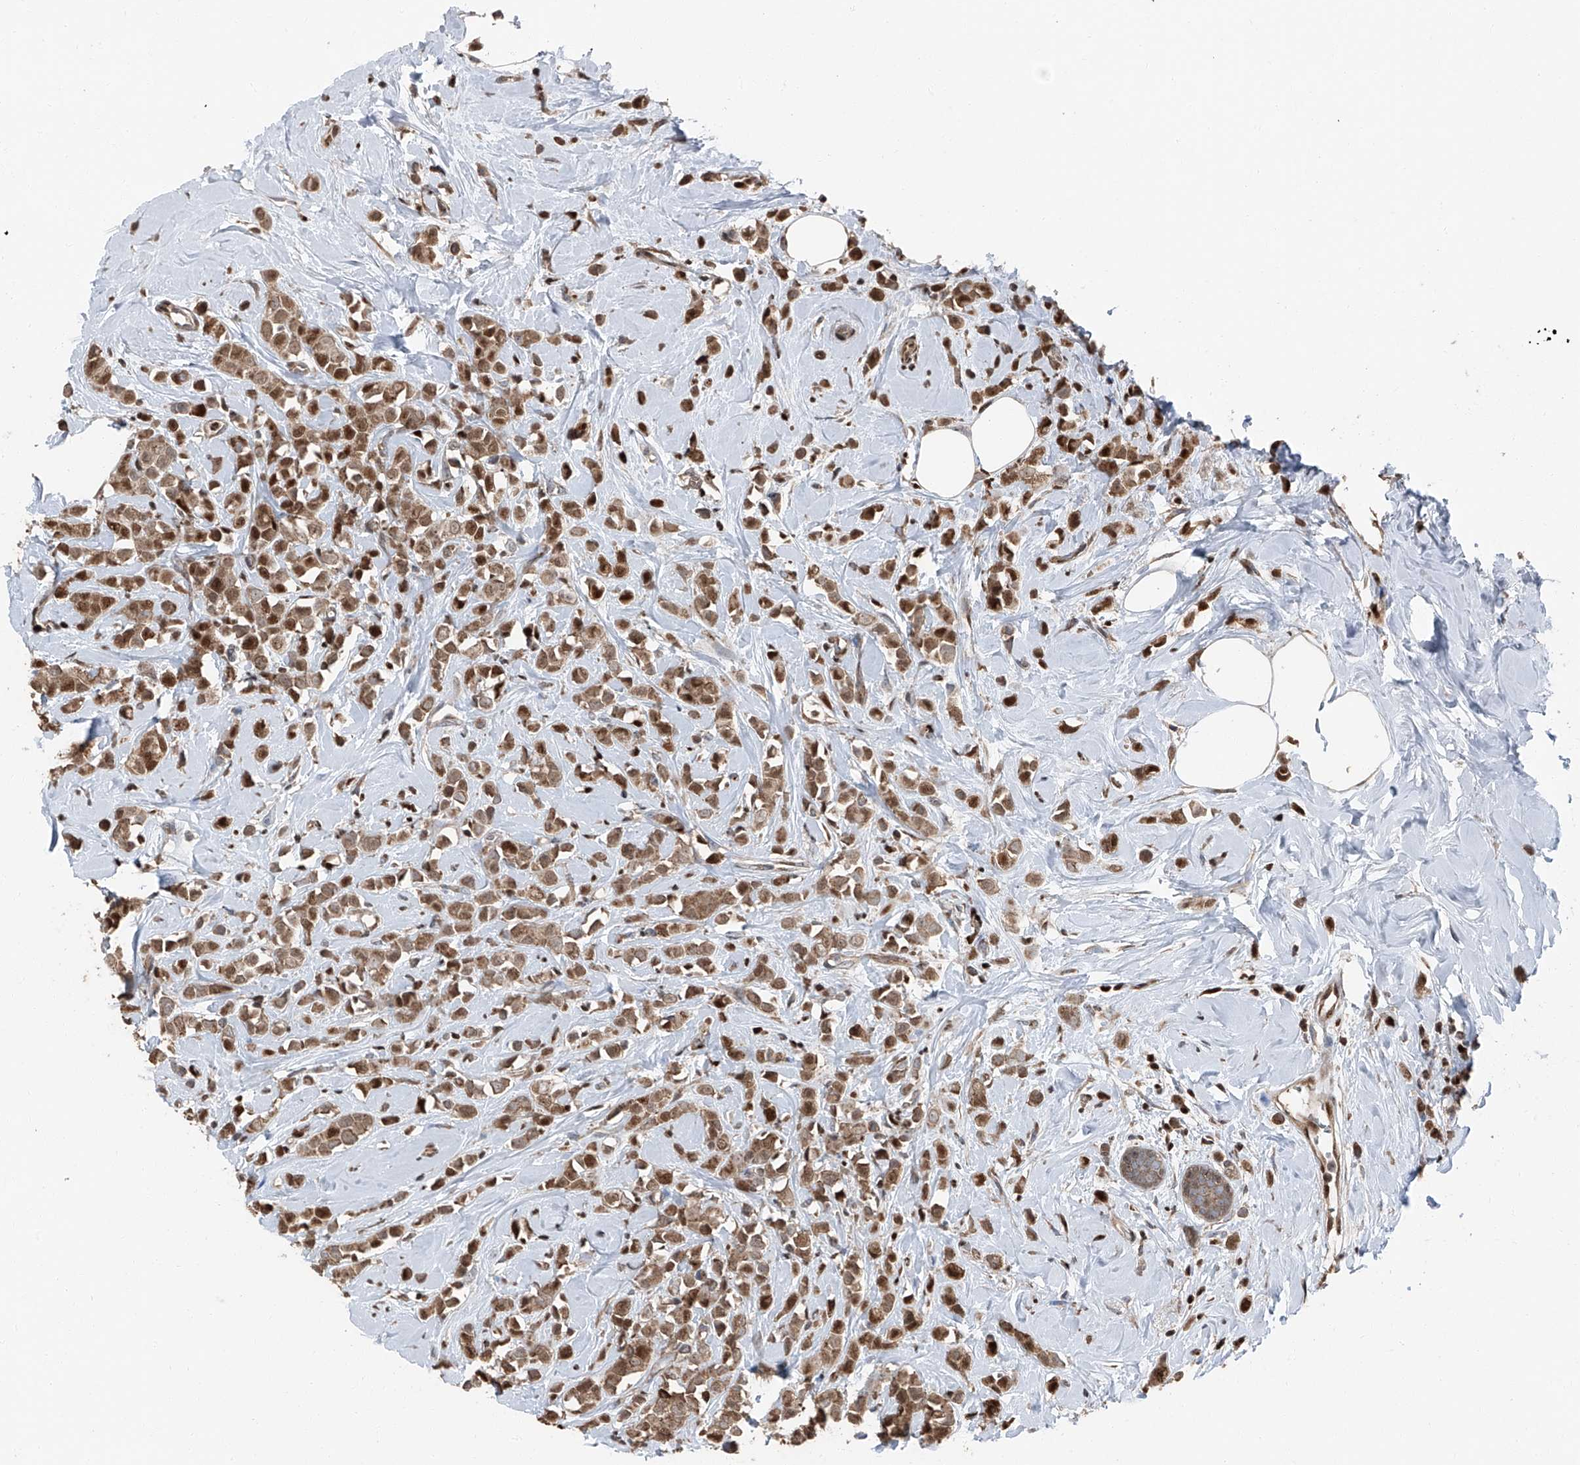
{"staining": {"intensity": "moderate", "quantity": ">75%", "location": "cytoplasmic/membranous,nuclear"}, "tissue": "breast cancer", "cell_type": "Tumor cells", "image_type": "cancer", "snomed": [{"axis": "morphology", "description": "Lobular carcinoma"}, {"axis": "topography", "description": "Breast"}], "caption": "Immunohistochemical staining of breast cancer shows moderate cytoplasmic/membranous and nuclear protein expression in approximately >75% of tumor cells.", "gene": "FKBP5", "patient": {"sex": "female", "age": 47}}